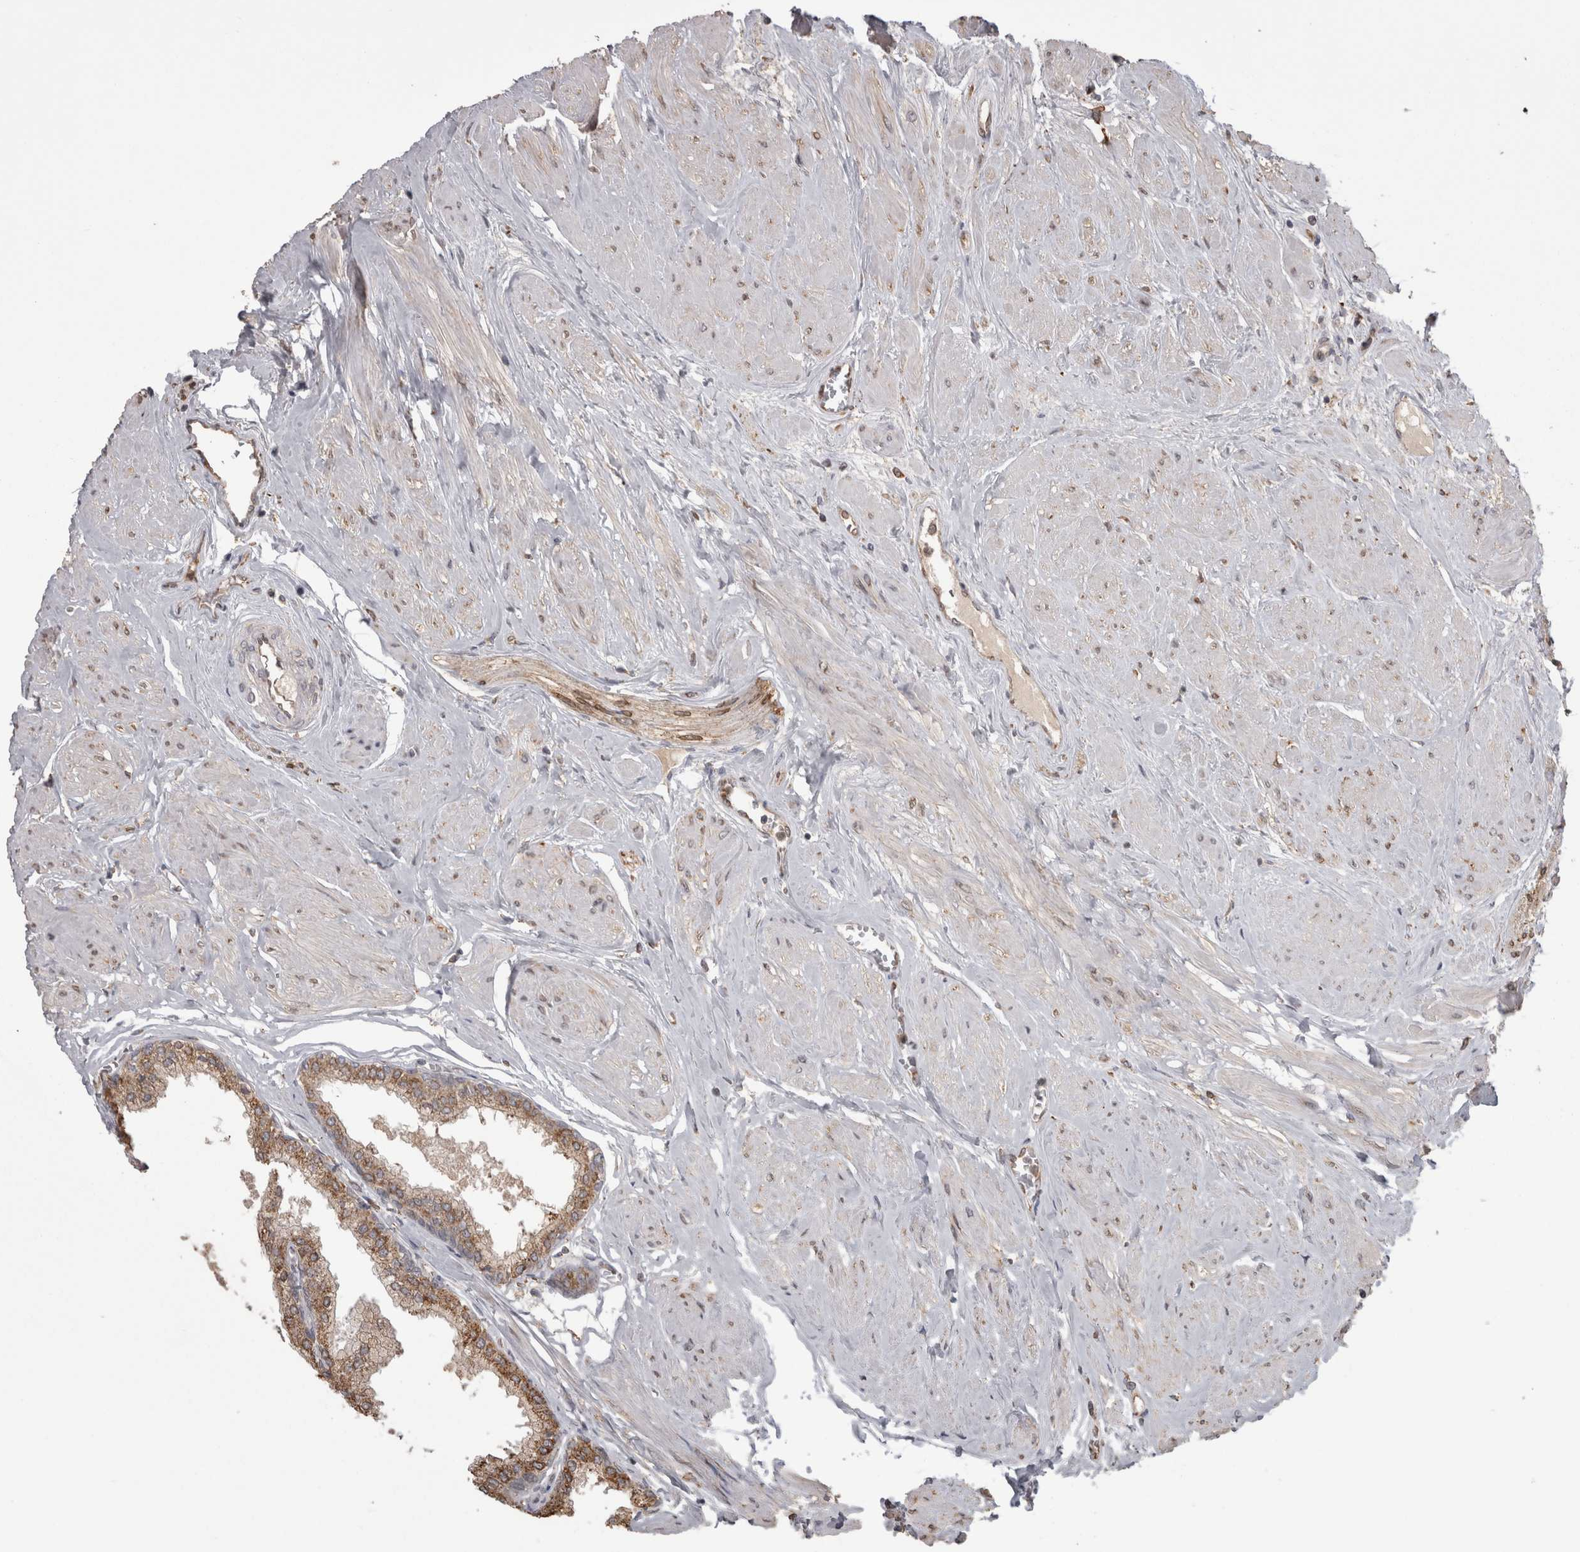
{"staining": {"intensity": "moderate", "quantity": ">75%", "location": "cytoplasmic/membranous"}, "tissue": "seminal vesicle", "cell_type": "Glandular cells", "image_type": "normal", "snomed": [{"axis": "morphology", "description": "Normal tissue, NOS"}, {"axis": "topography", "description": "Prostate"}, {"axis": "topography", "description": "Seminal veicle"}], "caption": "Immunohistochemistry photomicrograph of unremarkable seminal vesicle: human seminal vesicle stained using IHC shows medium levels of moderate protein expression localized specifically in the cytoplasmic/membranous of glandular cells, appearing as a cytoplasmic/membranous brown color.", "gene": "PON2", "patient": {"sex": "male", "age": 60}}